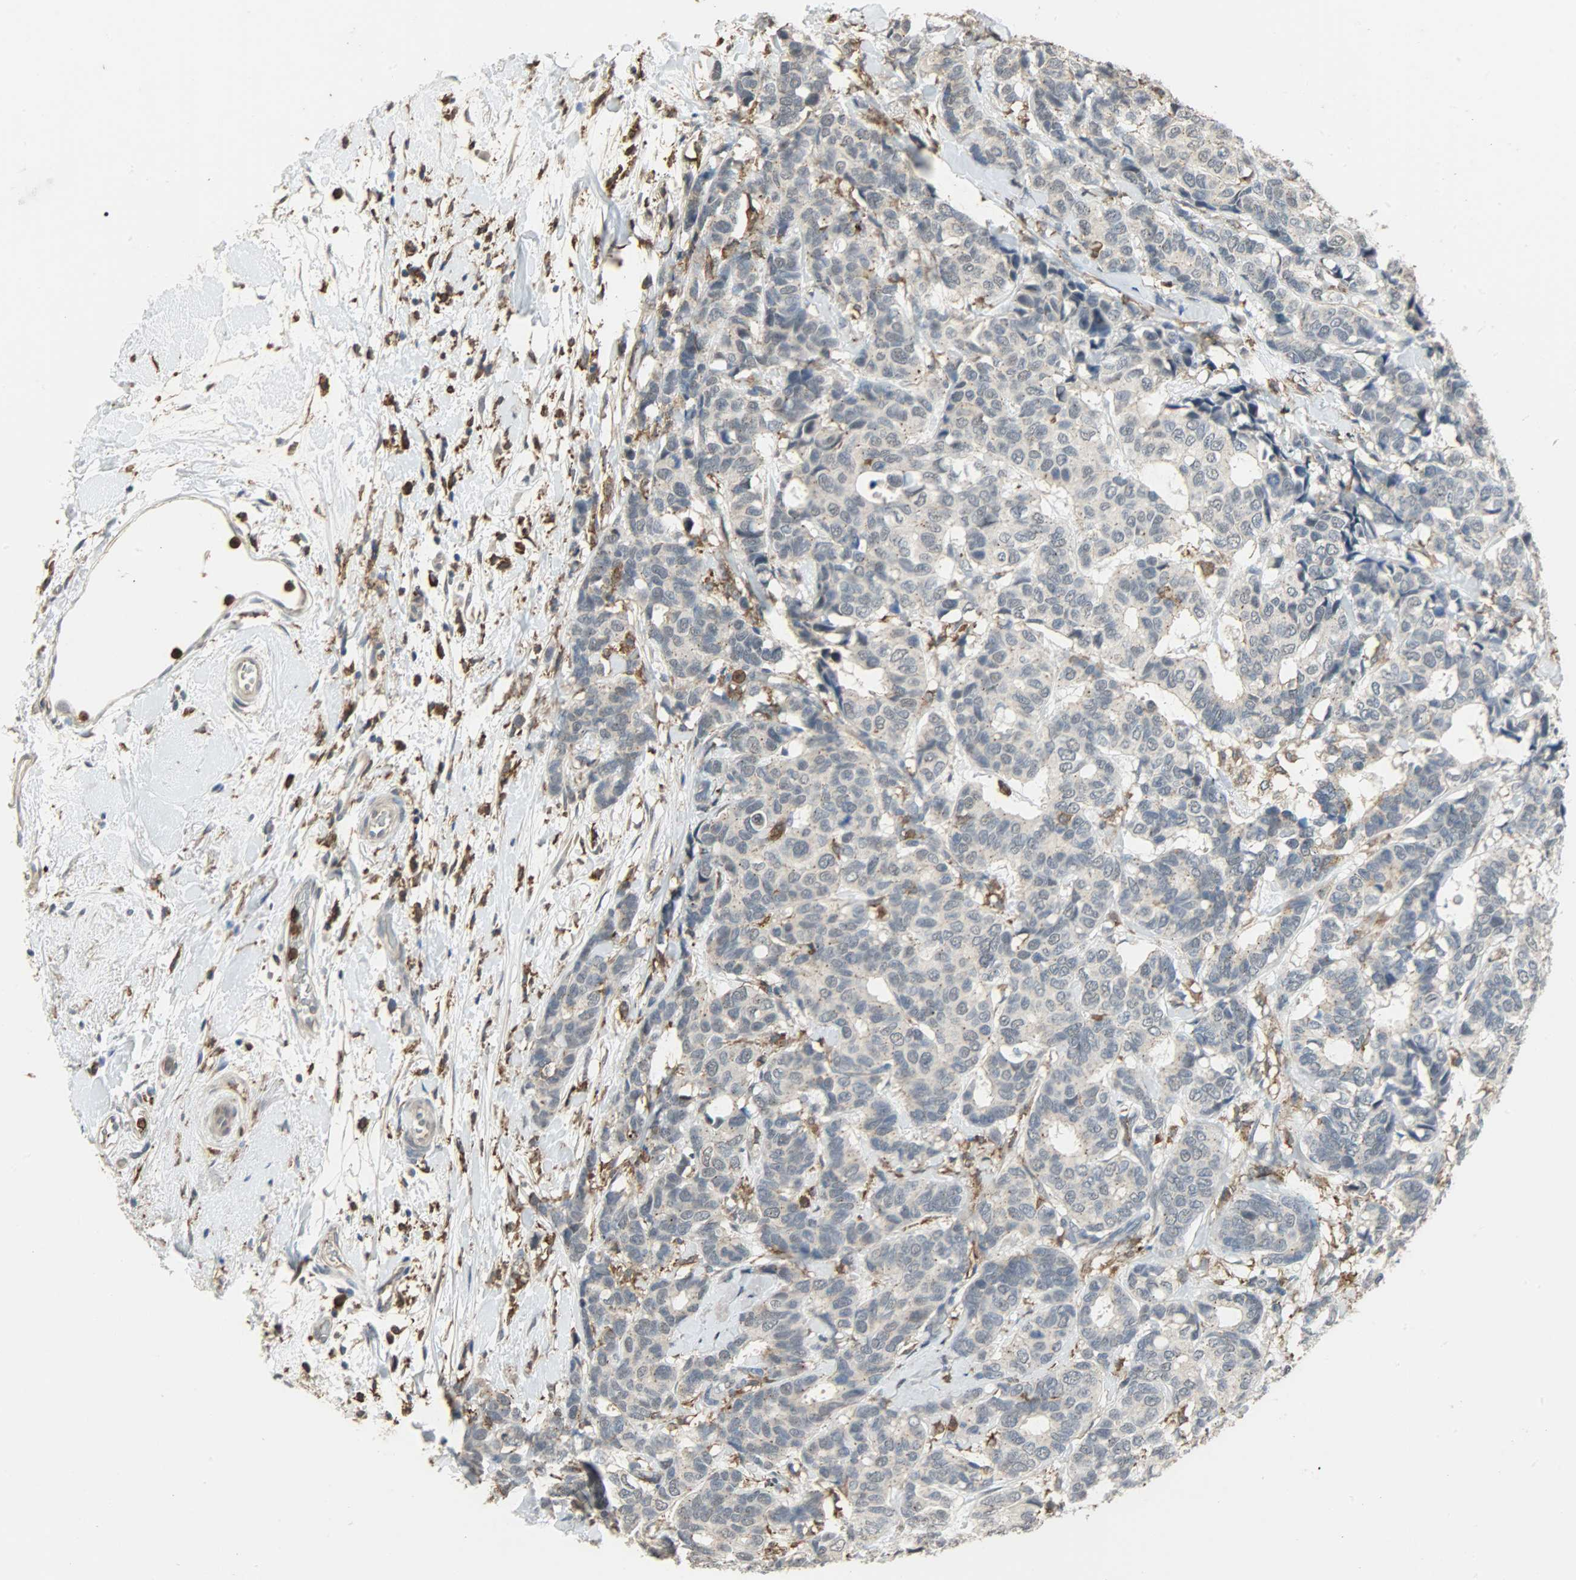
{"staining": {"intensity": "negative", "quantity": "none", "location": "none"}, "tissue": "breast cancer", "cell_type": "Tumor cells", "image_type": "cancer", "snomed": [{"axis": "morphology", "description": "Duct carcinoma"}, {"axis": "topography", "description": "Breast"}], "caption": "High magnification brightfield microscopy of breast cancer stained with DAB (3,3'-diaminobenzidine) (brown) and counterstained with hematoxylin (blue): tumor cells show no significant expression.", "gene": "SKAP2", "patient": {"sex": "female", "age": 87}}